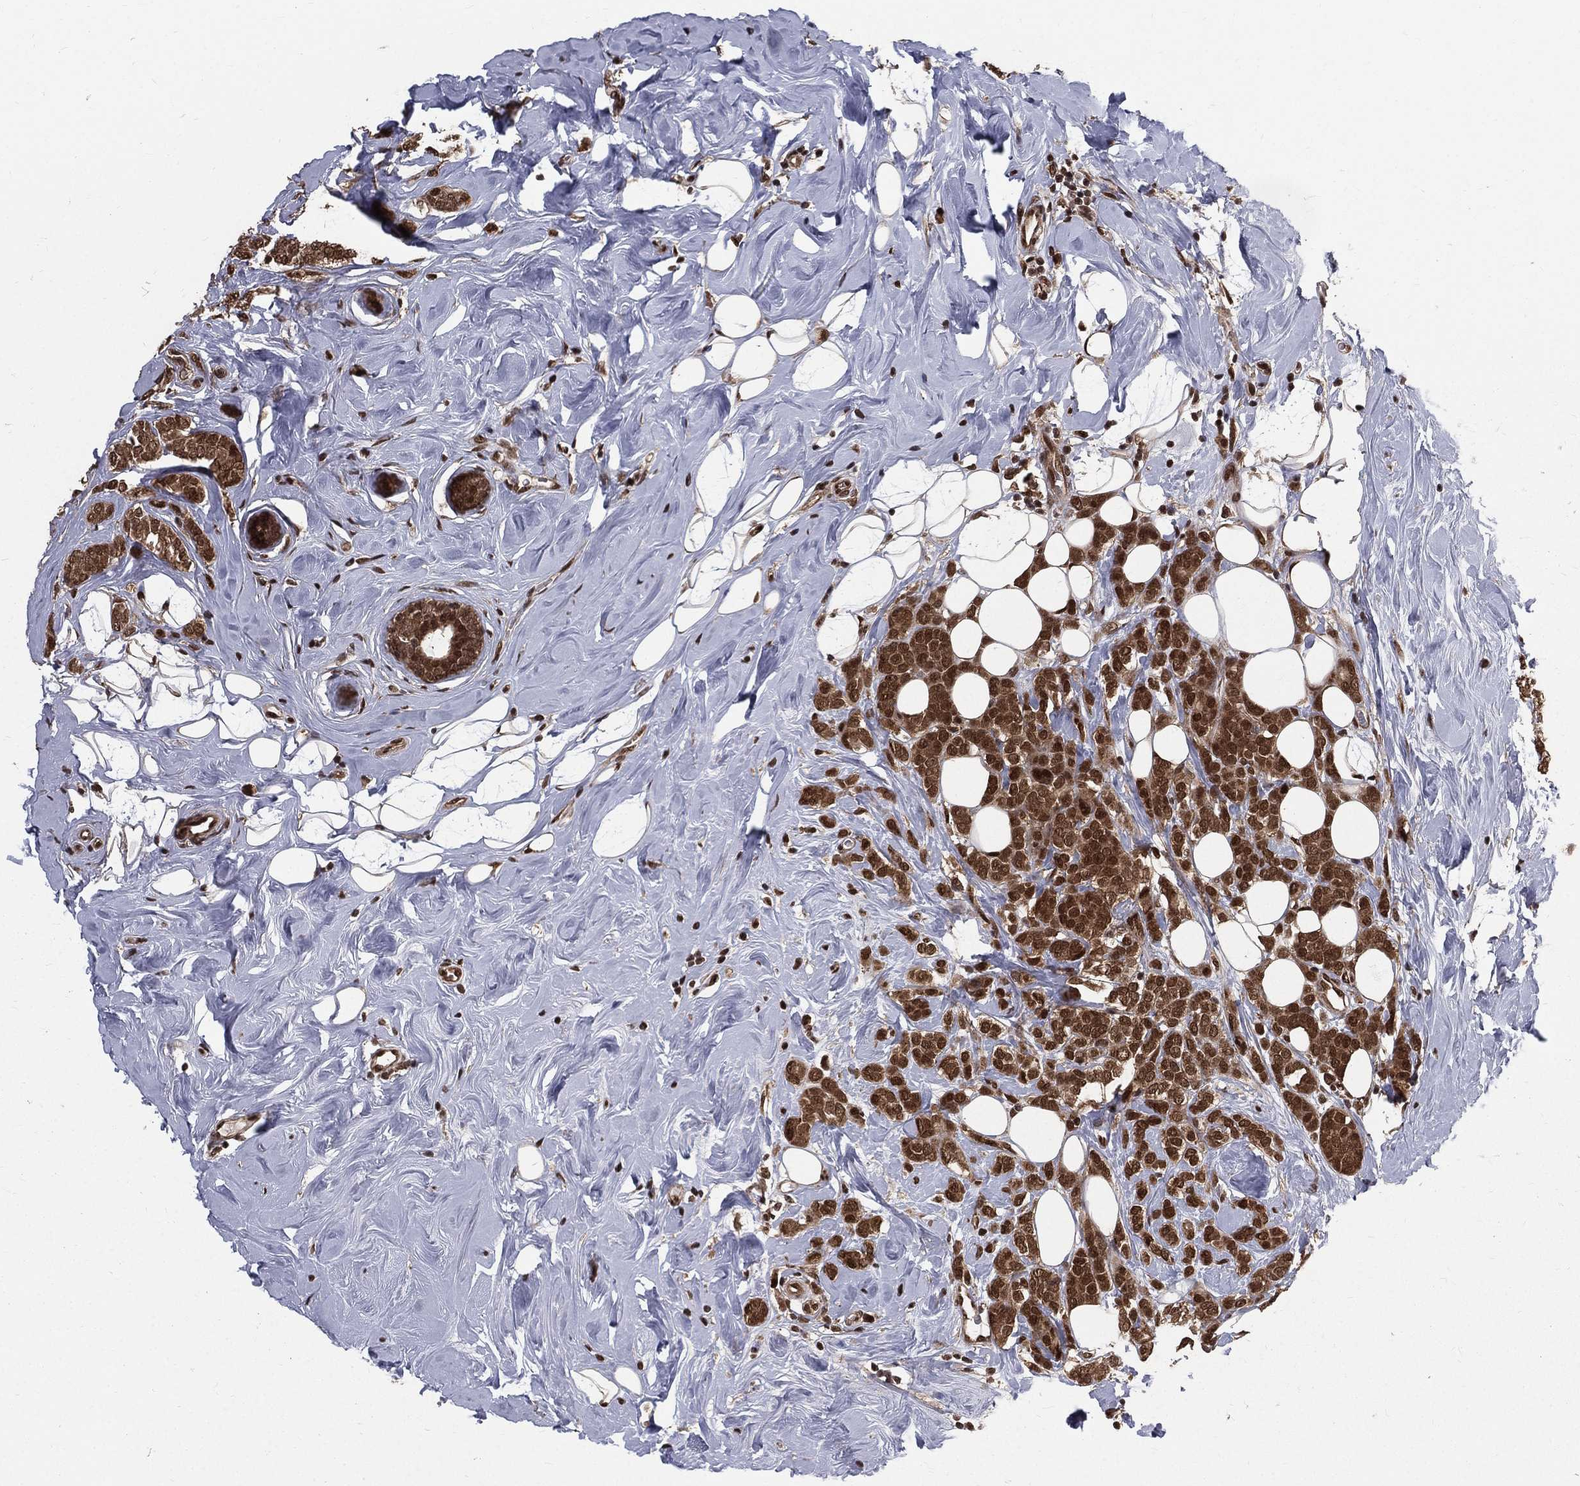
{"staining": {"intensity": "moderate", "quantity": ">75%", "location": "cytoplasmic/membranous,nuclear"}, "tissue": "breast cancer", "cell_type": "Tumor cells", "image_type": "cancer", "snomed": [{"axis": "morphology", "description": "Lobular carcinoma"}, {"axis": "topography", "description": "Breast"}], "caption": "Protein staining by IHC exhibits moderate cytoplasmic/membranous and nuclear positivity in about >75% of tumor cells in breast cancer (lobular carcinoma). Immunohistochemistry (ihc) stains the protein in brown and the nuclei are stained blue.", "gene": "COPS4", "patient": {"sex": "female", "age": 49}}